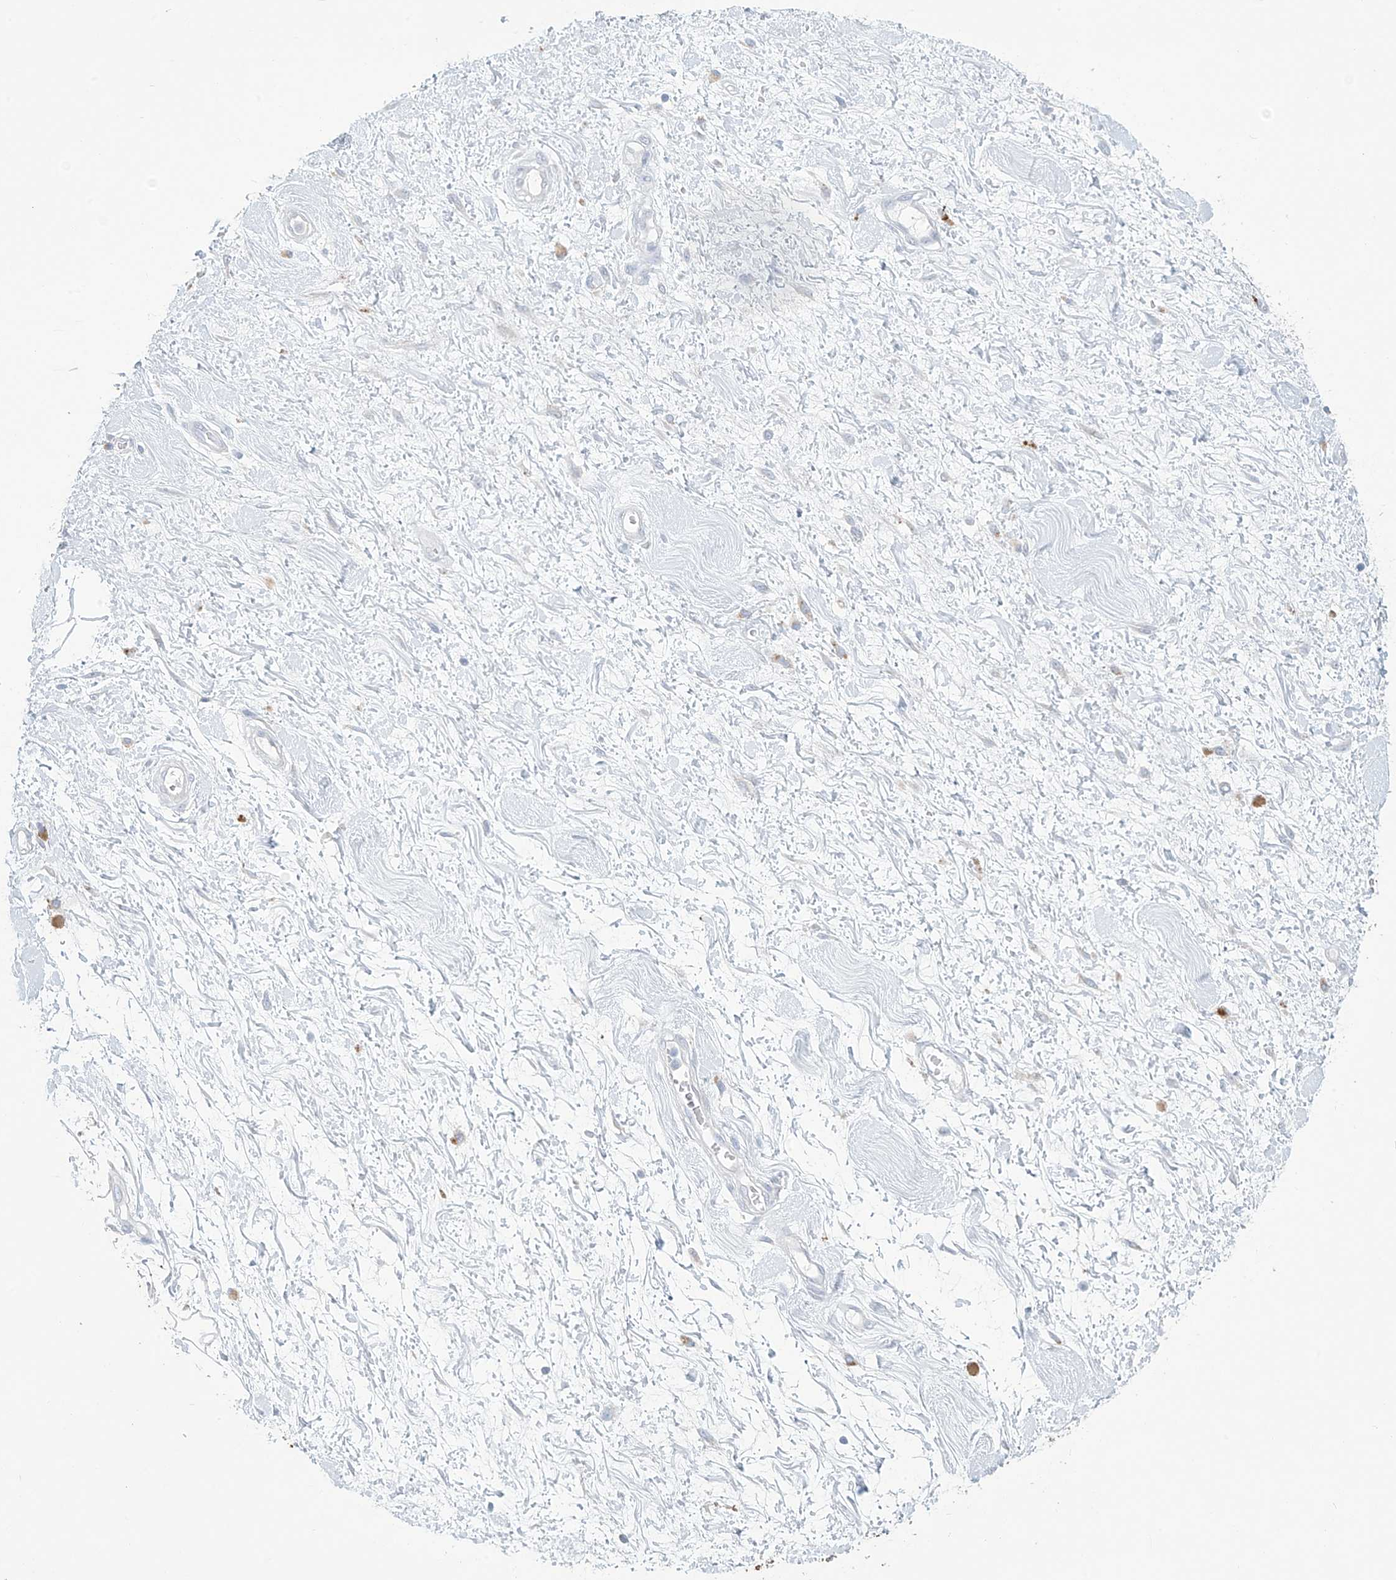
{"staining": {"intensity": "negative", "quantity": "none", "location": "none"}, "tissue": "adipose tissue", "cell_type": "Adipocytes", "image_type": "normal", "snomed": [{"axis": "morphology", "description": "Normal tissue, NOS"}, {"axis": "morphology", "description": "Adenocarcinoma, NOS"}, {"axis": "topography", "description": "Pancreas"}, {"axis": "topography", "description": "Peripheral nerve tissue"}], "caption": "Immunohistochemistry (IHC) of unremarkable human adipose tissue shows no positivity in adipocytes.", "gene": "OGT", "patient": {"sex": "male", "age": 59}}